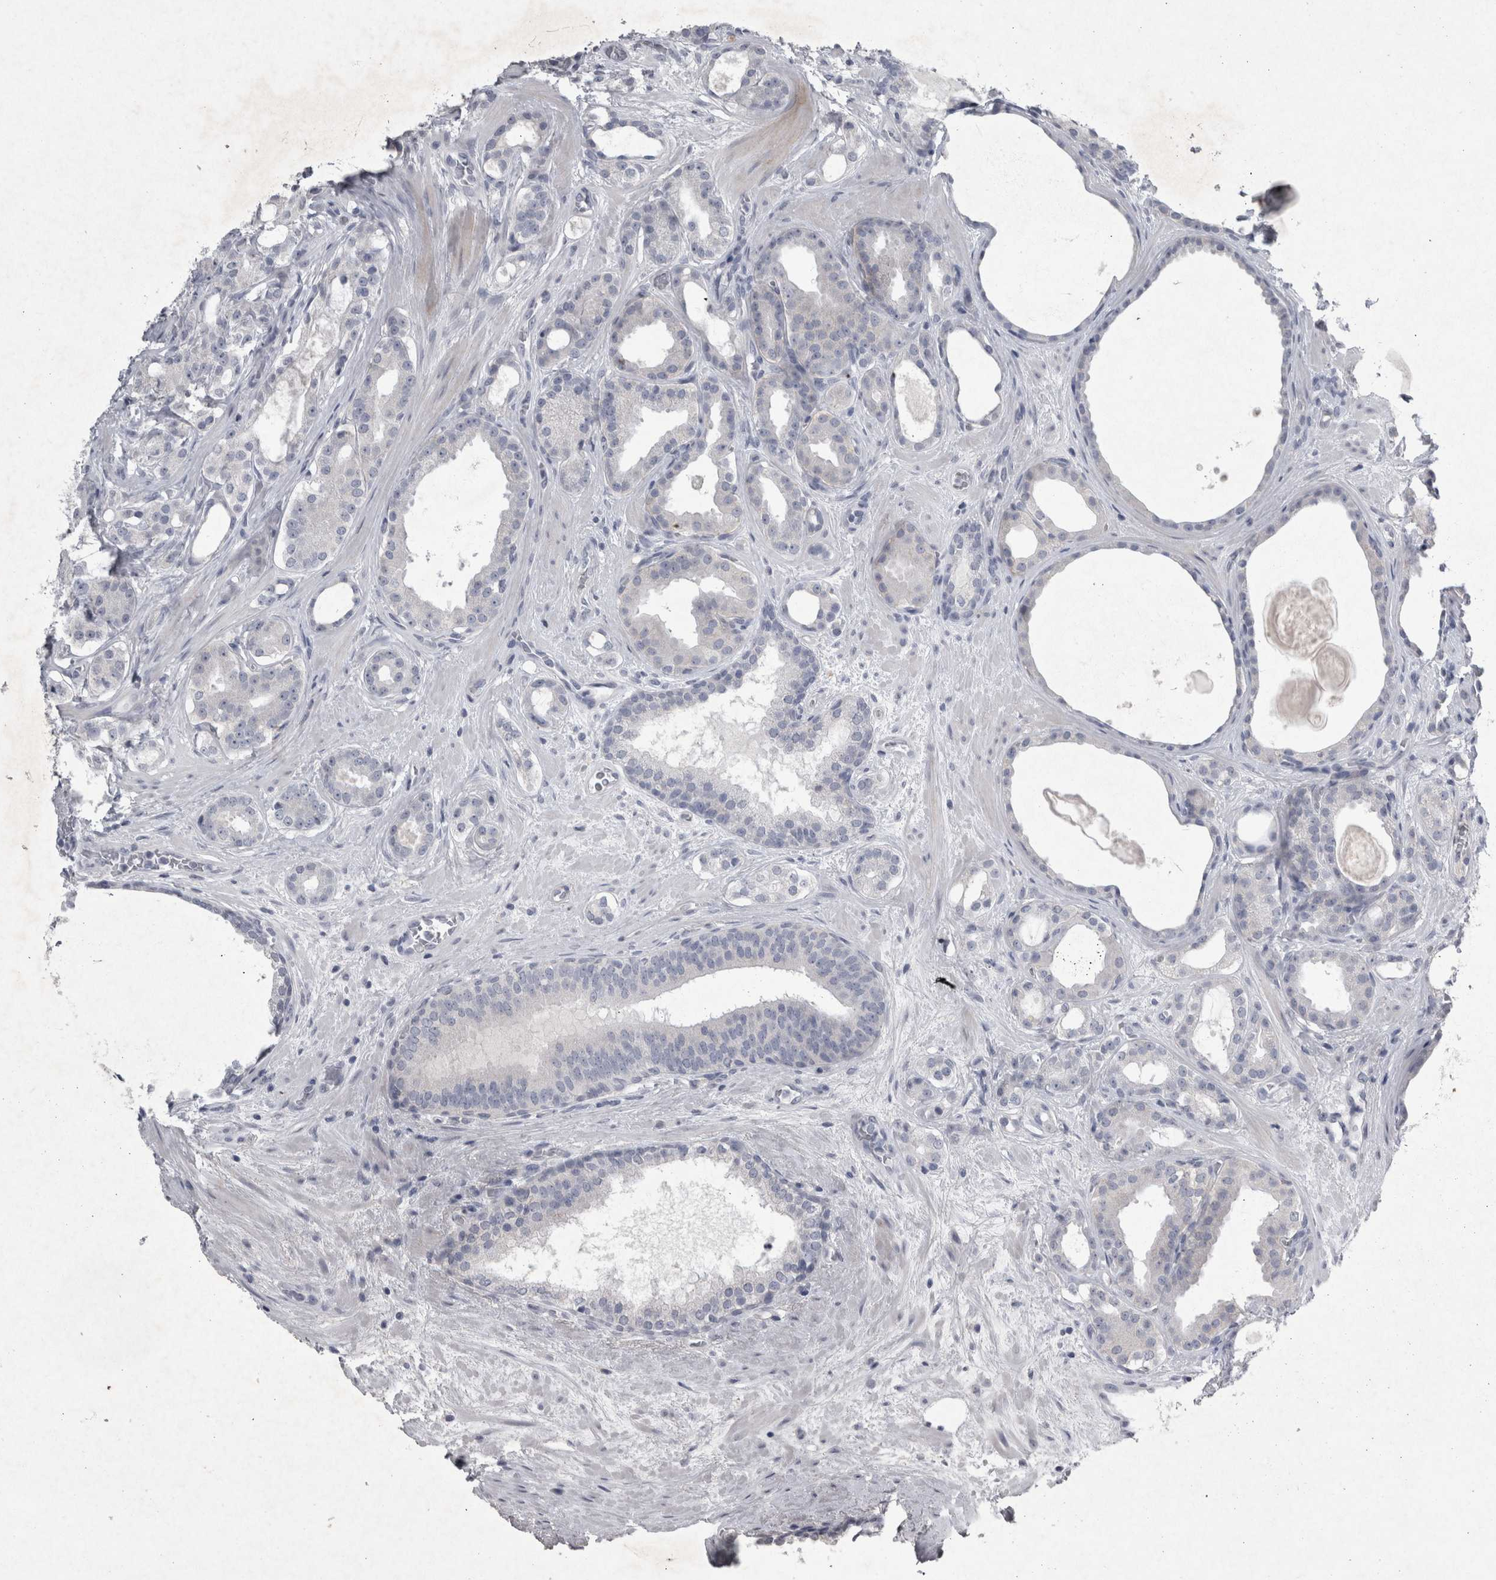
{"staining": {"intensity": "negative", "quantity": "none", "location": "none"}, "tissue": "prostate cancer", "cell_type": "Tumor cells", "image_type": "cancer", "snomed": [{"axis": "morphology", "description": "Adenocarcinoma, High grade"}, {"axis": "topography", "description": "Prostate"}], "caption": "Tumor cells are negative for protein expression in human high-grade adenocarcinoma (prostate).", "gene": "PDX1", "patient": {"sex": "male", "age": 60}}